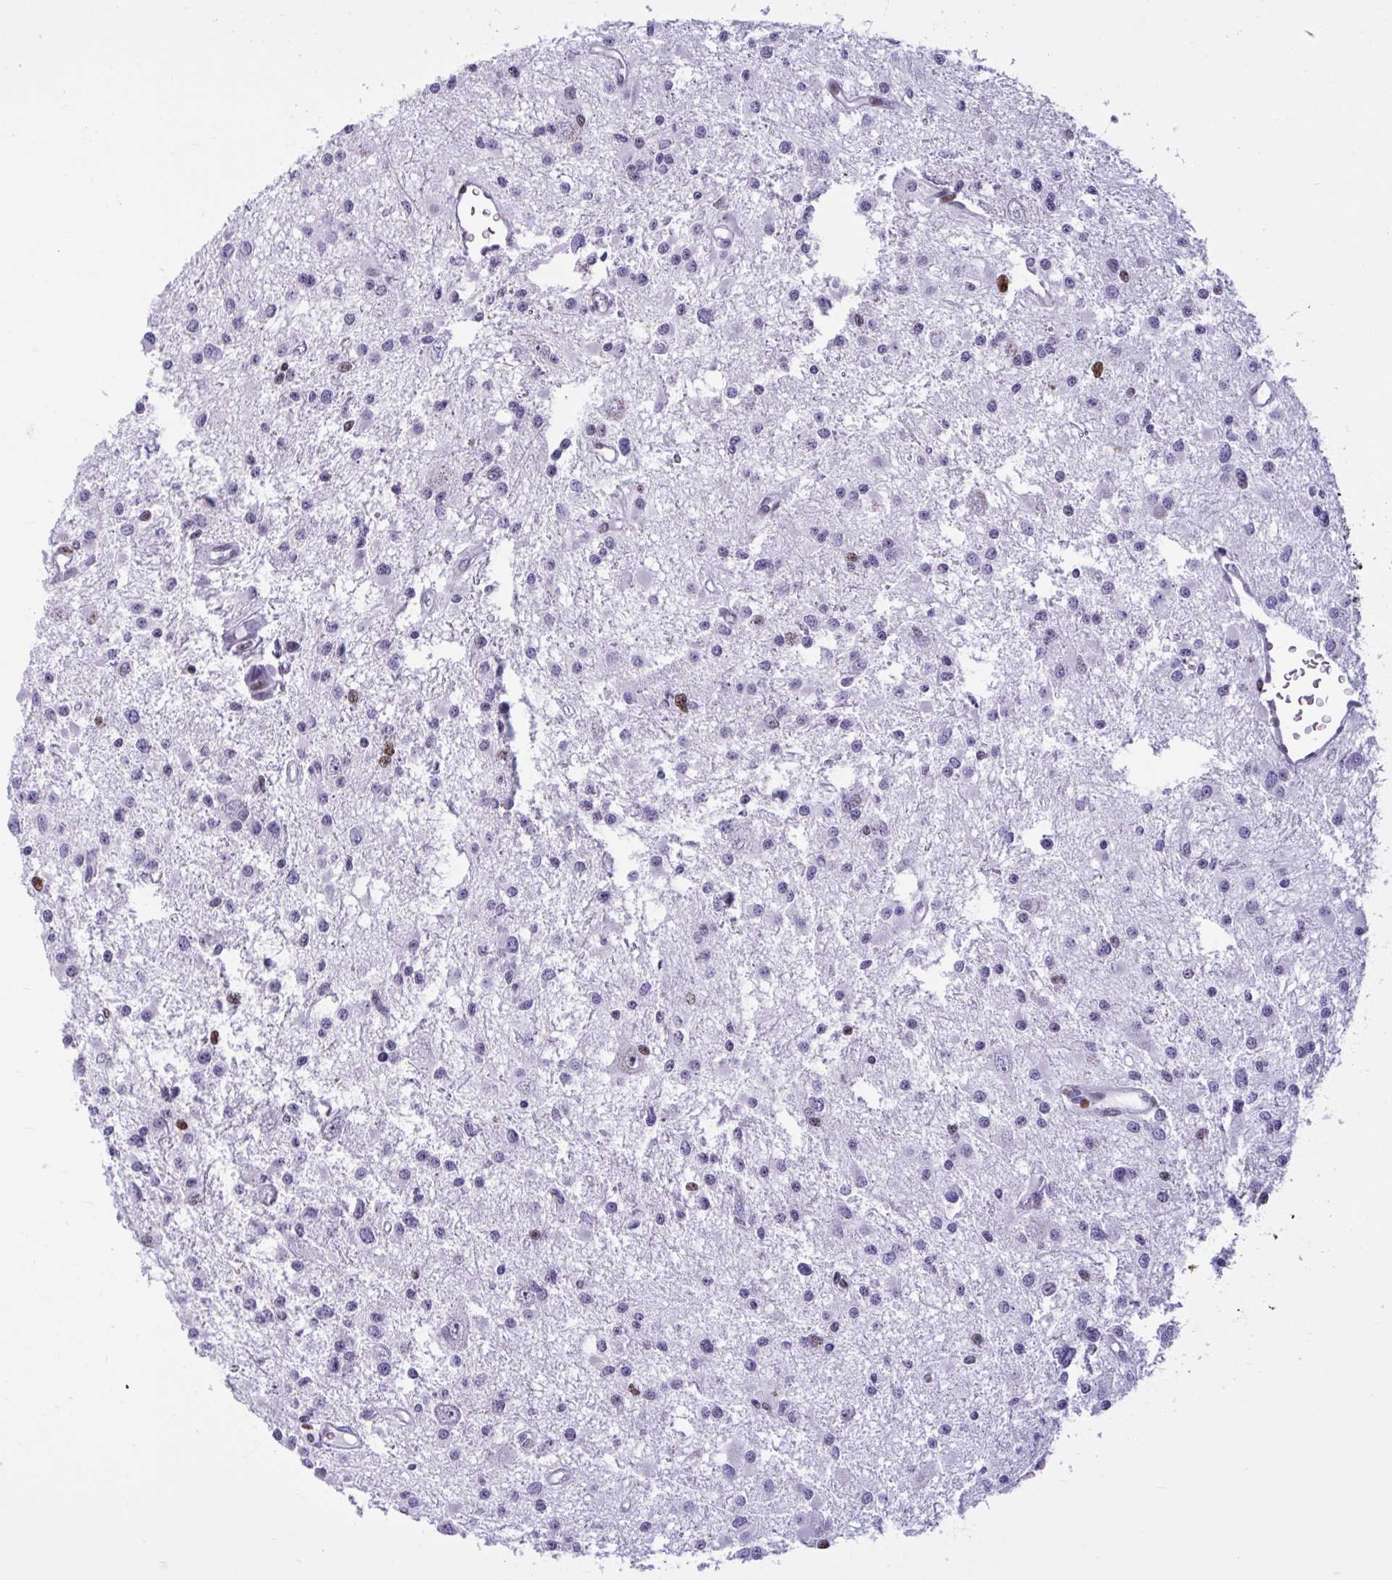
{"staining": {"intensity": "negative", "quantity": "none", "location": "none"}, "tissue": "glioma", "cell_type": "Tumor cells", "image_type": "cancer", "snomed": [{"axis": "morphology", "description": "Glioma, malignant, High grade"}, {"axis": "topography", "description": "Brain"}], "caption": "A photomicrograph of human glioma is negative for staining in tumor cells.", "gene": "HMGB2", "patient": {"sex": "male", "age": 54}}